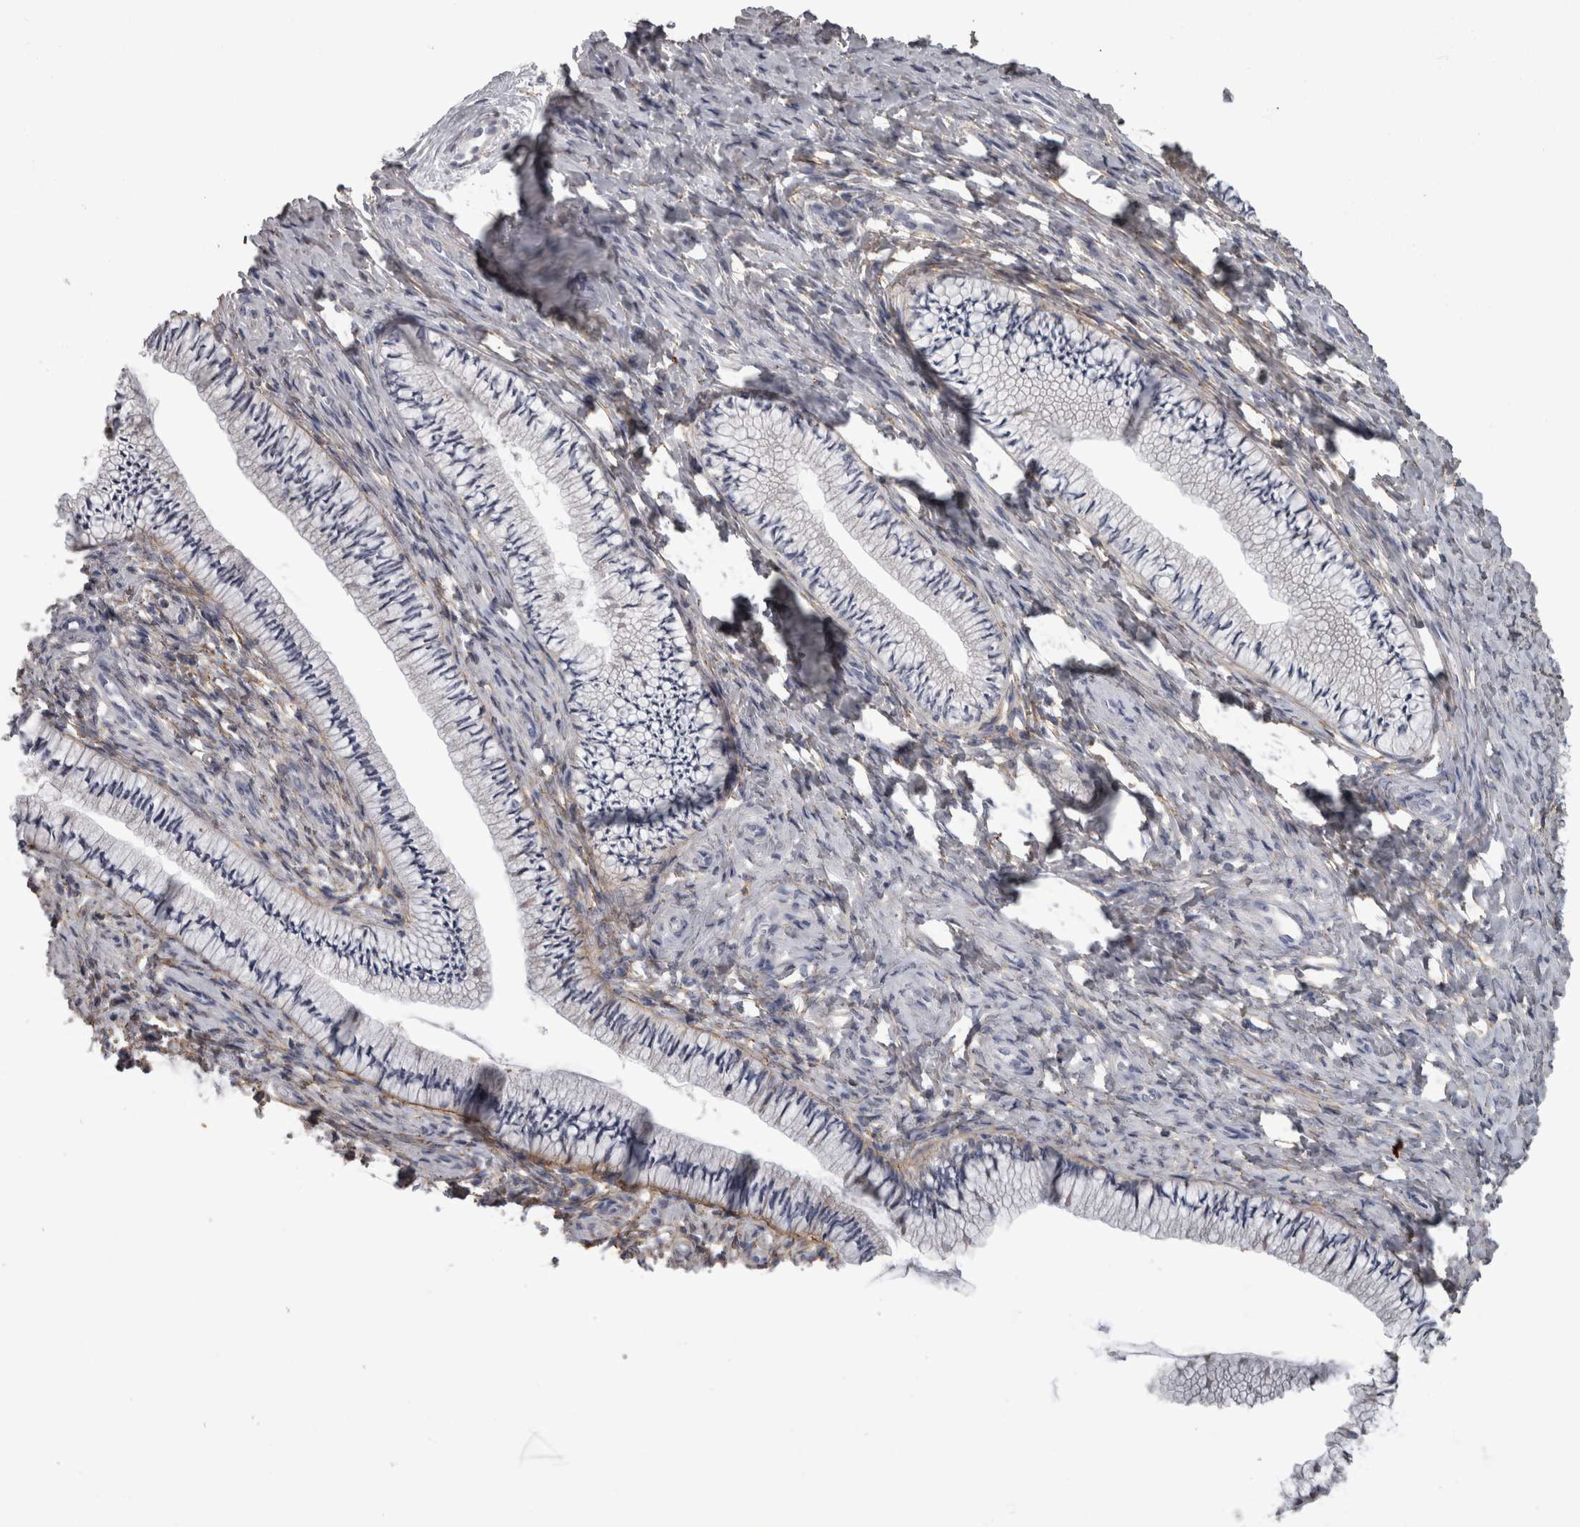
{"staining": {"intensity": "negative", "quantity": "none", "location": "none"}, "tissue": "cervix", "cell_type": "Glandular cells", "image_type": "normal", "snomed": [{"axis": "morphology", "description": "Normal tissue, NOS"}, {"axis": "topography", "description": "Cervix"}], "caption": "The histopathology image displays no significant positivity in glandular cells of cervix.", "gene": "EFEMP2", "patient": {"sex": "female", "age": 36}}